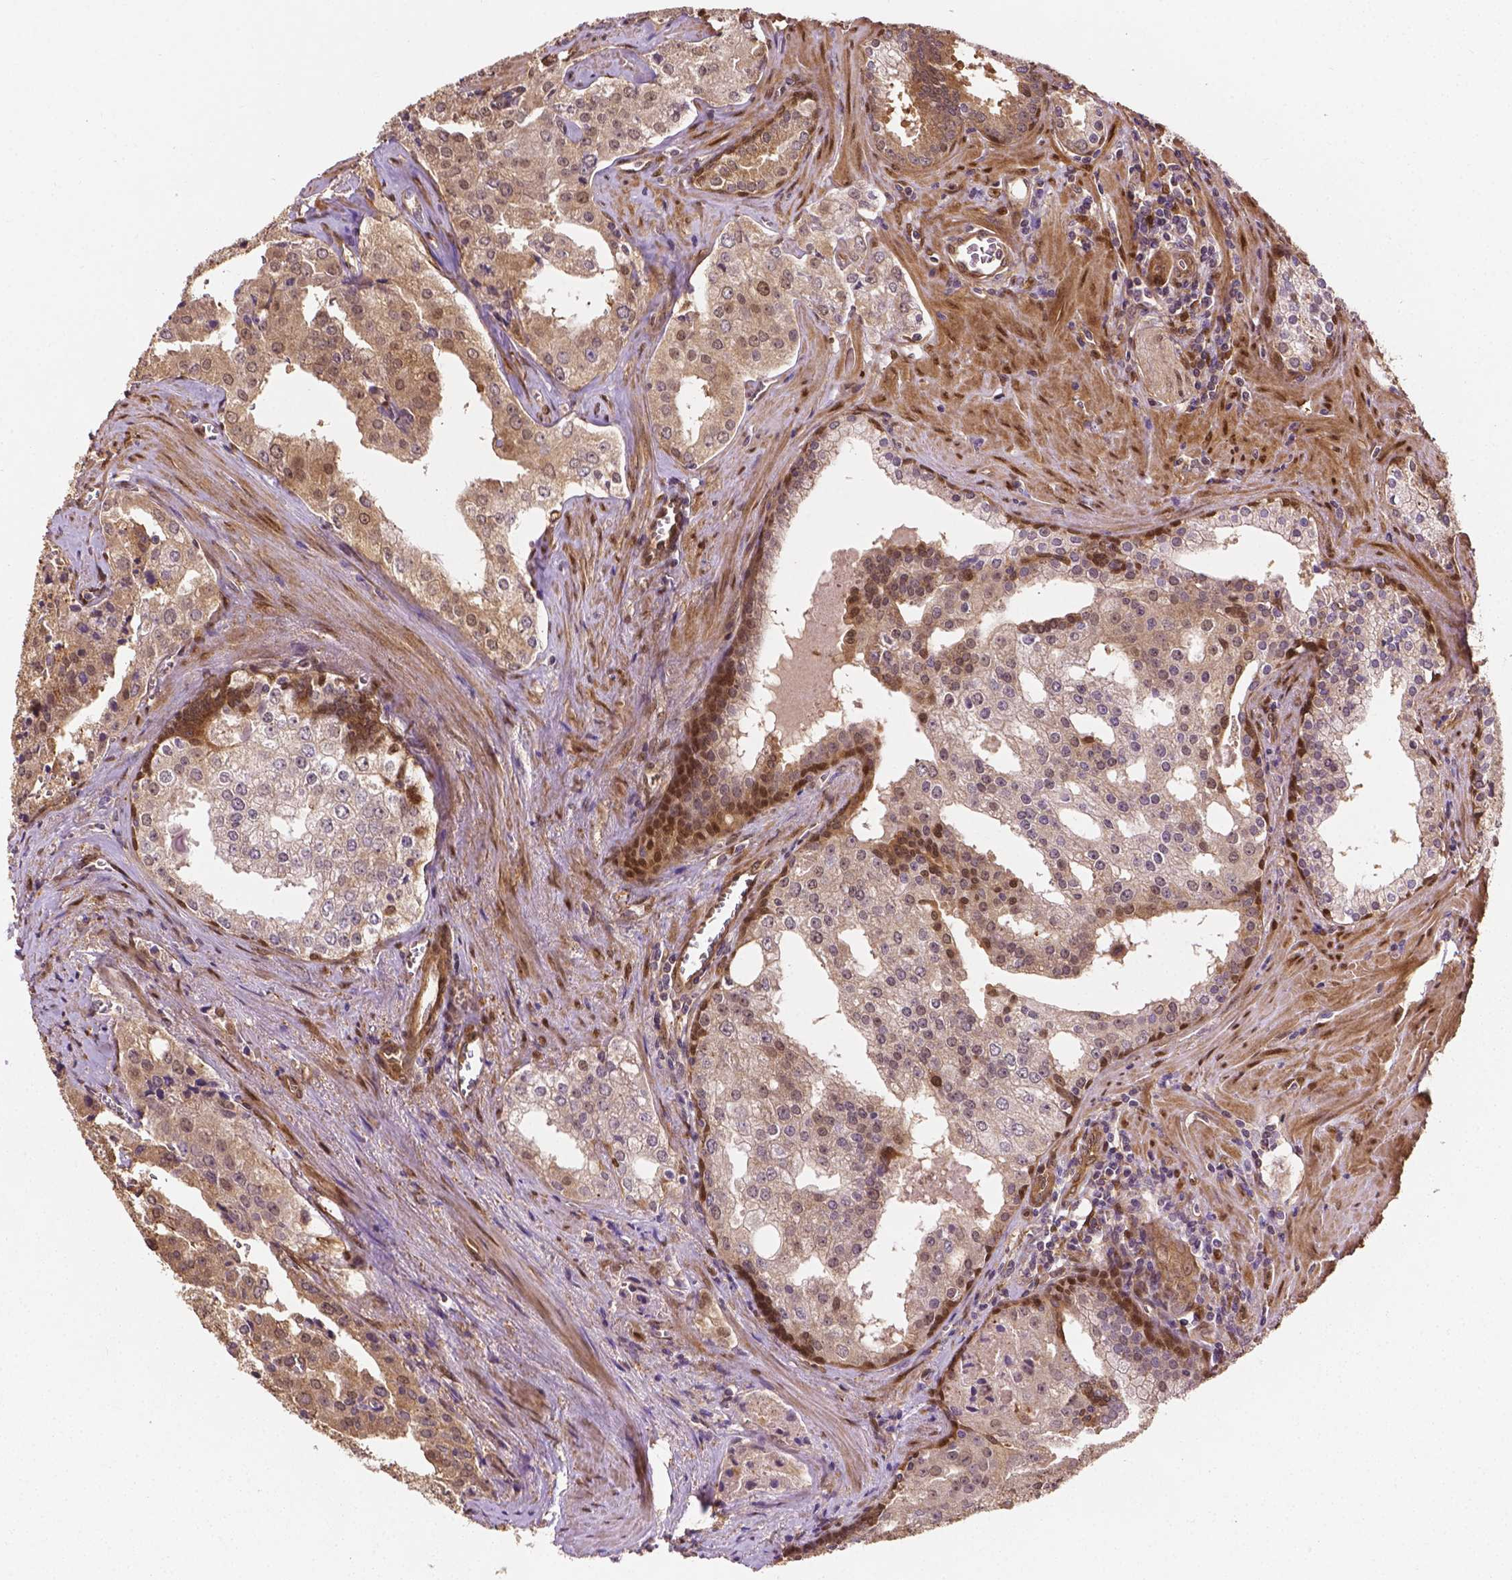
{"staining": {"intensity": "weak", "quantity": "<25%", "location": "cytoplasmic/membranous,nuclear"}, "tissue": "prostate cancer", "cell_type": "Tumor cells", "image_type": "cancer", "snomed": [{"axis": "morphology", "description": "Adenocarcinoma, High grade"}, {"axis": "topography", "description": "Prostate"}], "caption": "High magnification brightfield microscopy of prostate cancer stained with DAB (brown) and counterstained with hematoxylin (blue): tumor cells show no significant staining.", "gene": "YAP1", "patient": {"sex": "male", "age": 68}}